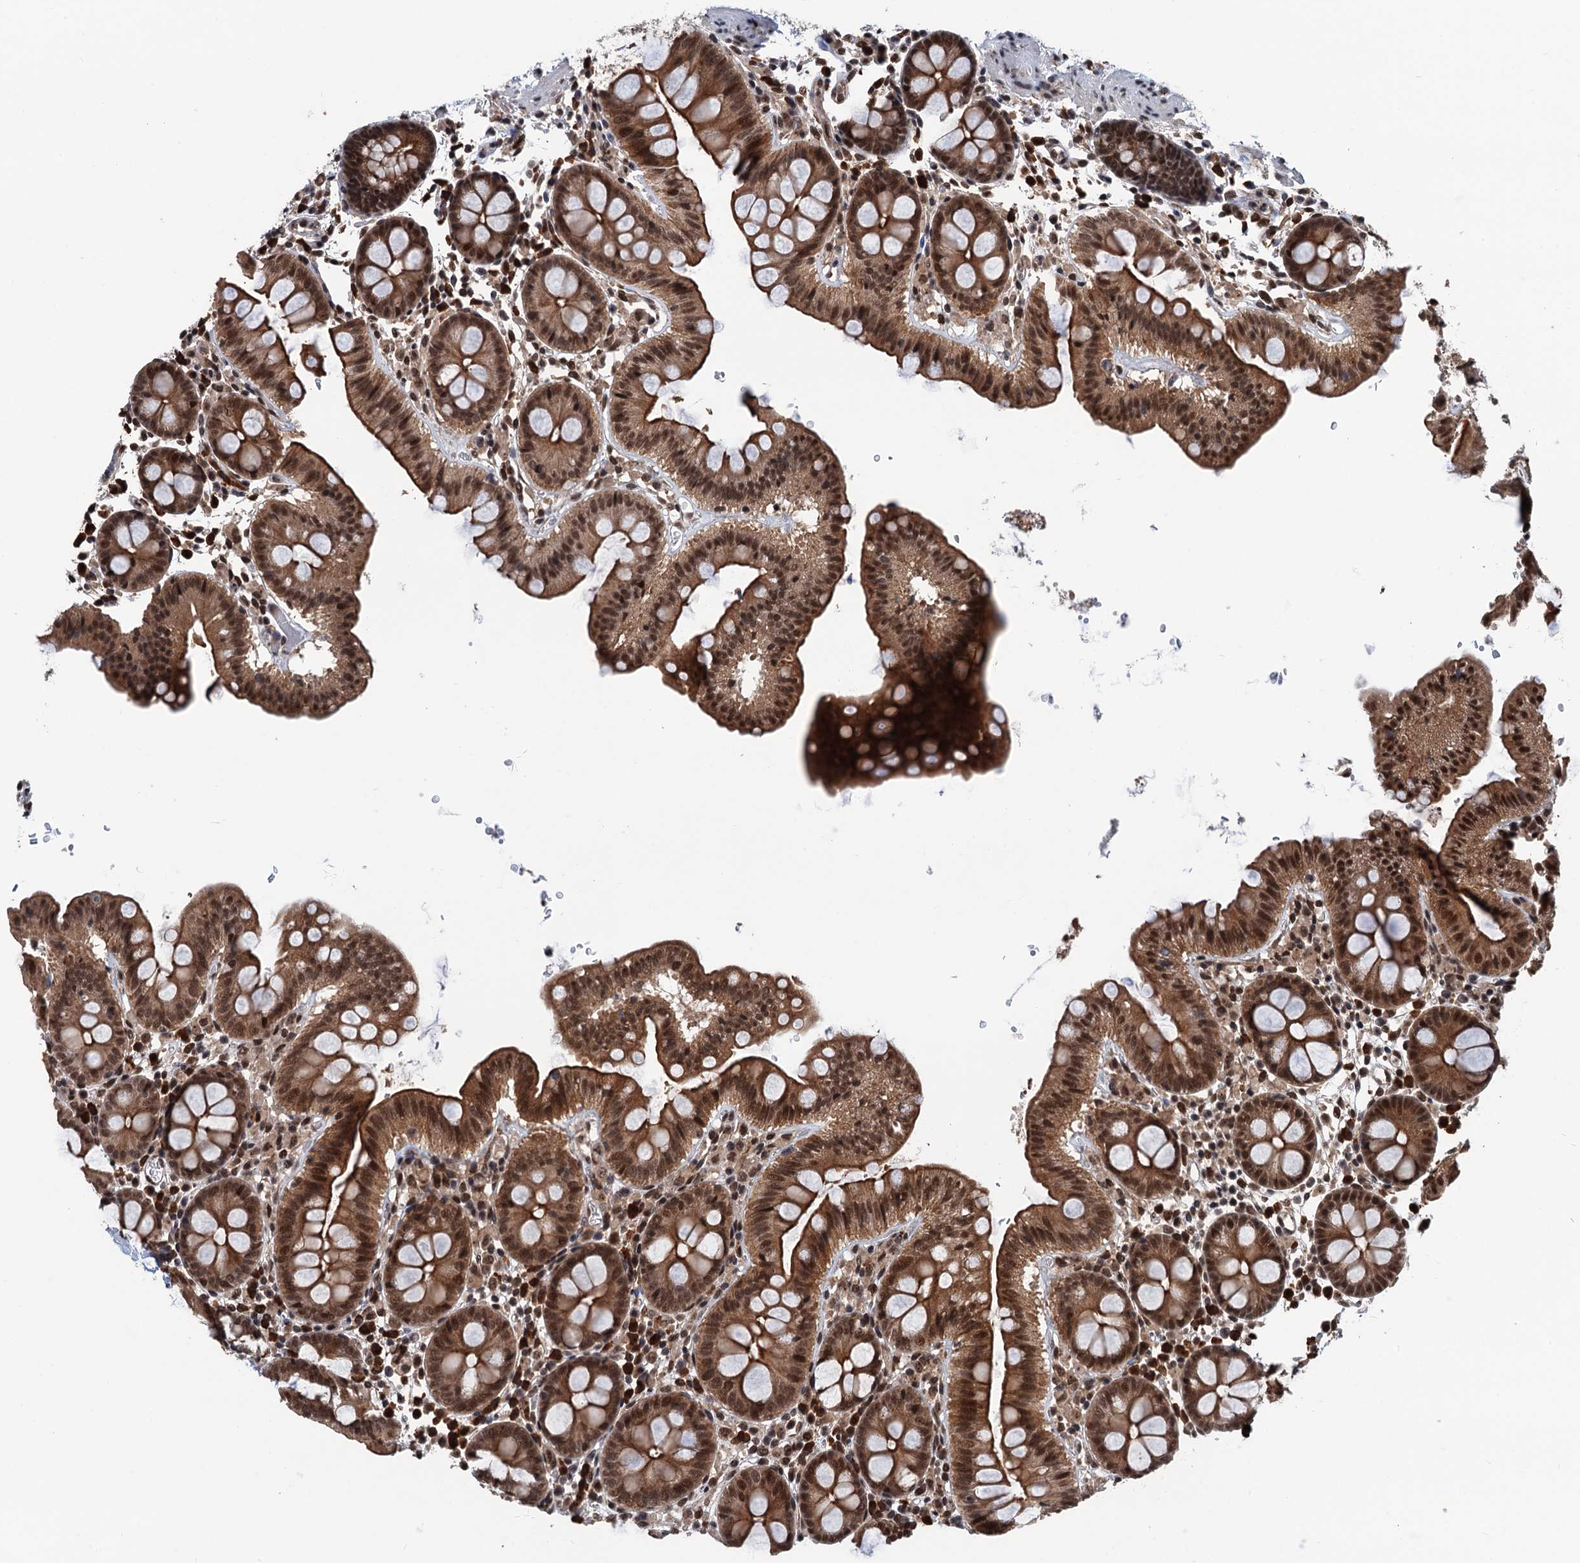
{"staining": {"intensity": "moderate", "quantity": ">75%", "location": "cytoplasmic/membranous,nuclear"}, "tissue": "colon", "cell_type": "Glandular cells", "image_type": "normal", "snomed": [{"axis": "morphology", "description": "Normal tissue, NOS"}, {"axis": "topography", "description": "Colon"}], "caption": "Immunohistochemical staining of benign colon displays moderate cytoplasmic/membranous,nuclear protein staining in approximately >75% of glandular cells.", "gene": "RASSF4", "patient": {"sex": "male", "age": 75}}